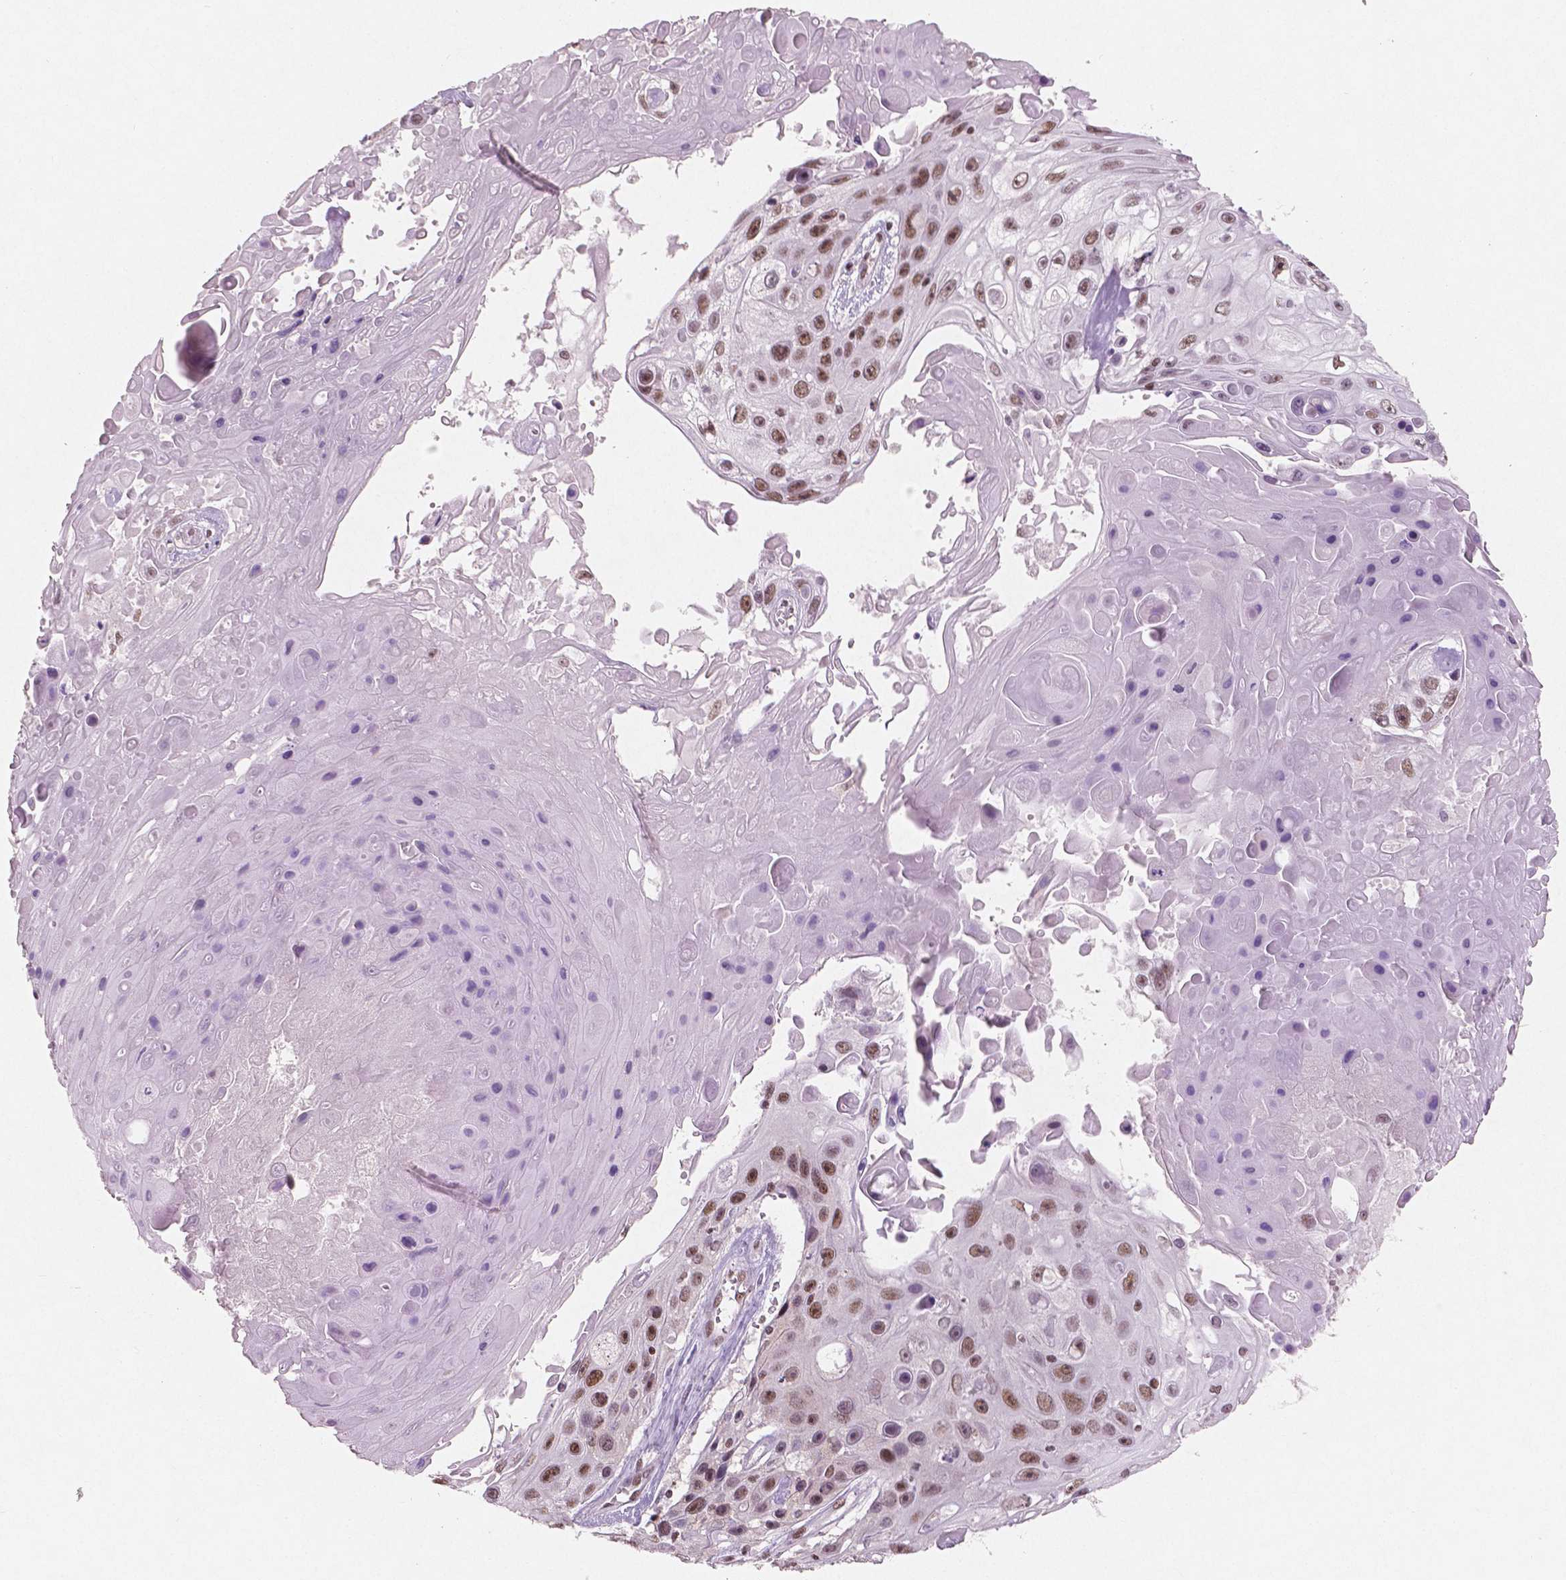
{"staining": {"intensity": "moderate", "quantity": "25%-75%", "location": "nuclear"}, "tissue": "skin cancer", "cell_type": "Tumor cells", "image_type": "cancer", "snomed": [{"axis": "morphology", "description": "Squamous cell carcinoma, NOS"}, {"axis": "topography", "description": "Skin"}], "caption": "Immunohistochemical staining of human skin cancer displays moderate nuclear protein positivity in about 25%-75% of tumor cells.", "gene": "BRD4", "patient": {"sex": "male", "age": 82}}